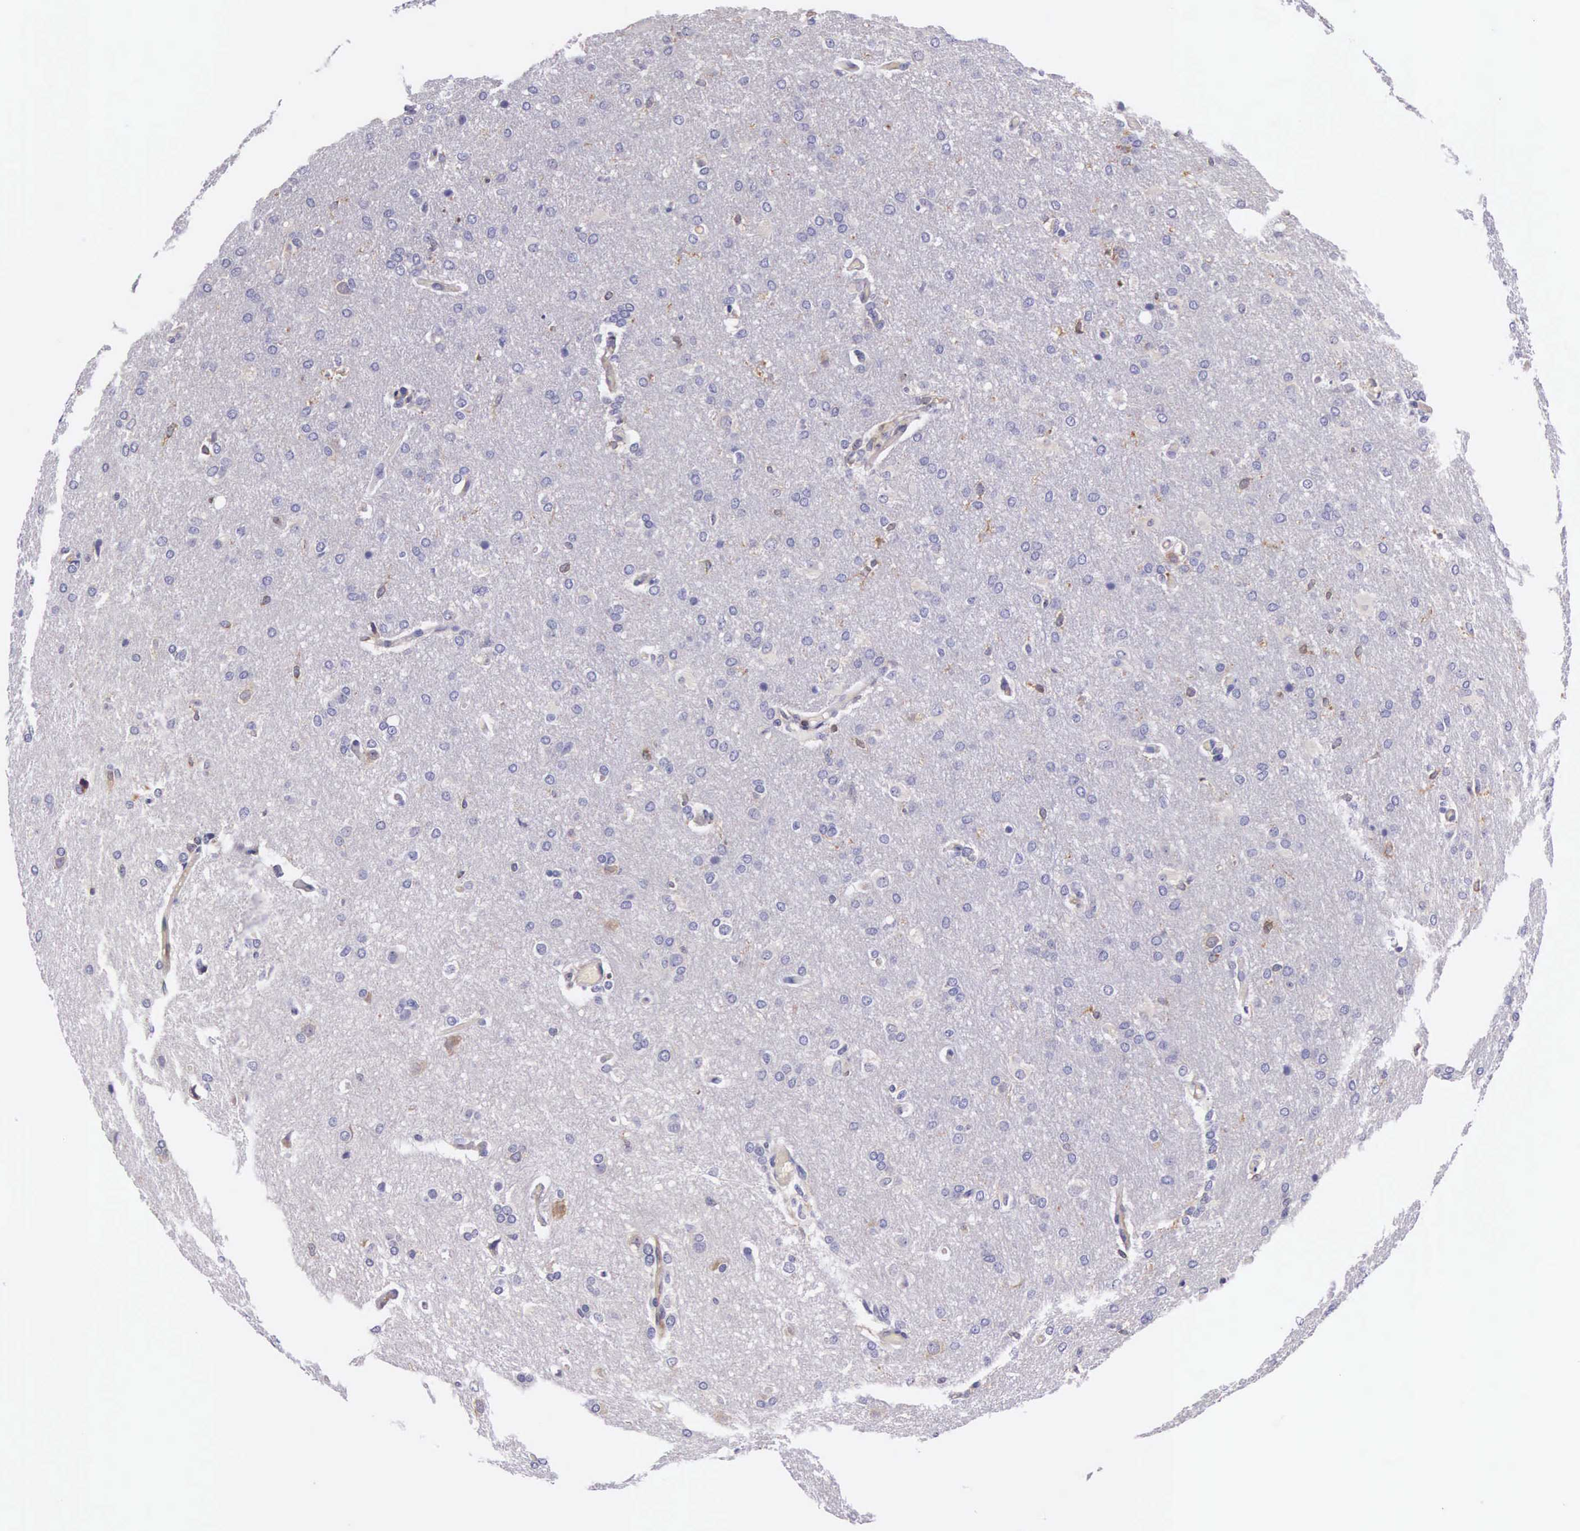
{"staining": {"intensity": "negative", "quantity": "none", "location": "none"}, "tissue": "glioma", "cell_type": "Tumor cells", "image_type": "cancer", "snomed": [{"axis": "morphology", "description": "Glioma, malignant, High grade"}, {"axis": "topography", "description": "Brain"}], "caption": "Photomicrograph shows no protein positivity in tumor cells of glioma tissue. (DAB (3,3'-diaminobenzidine) immunohistochemistry visualized using brightfield microscopy, high magnification).", "gene": "OSBPL3", "patient": {"sex": "male", "age": 68}}